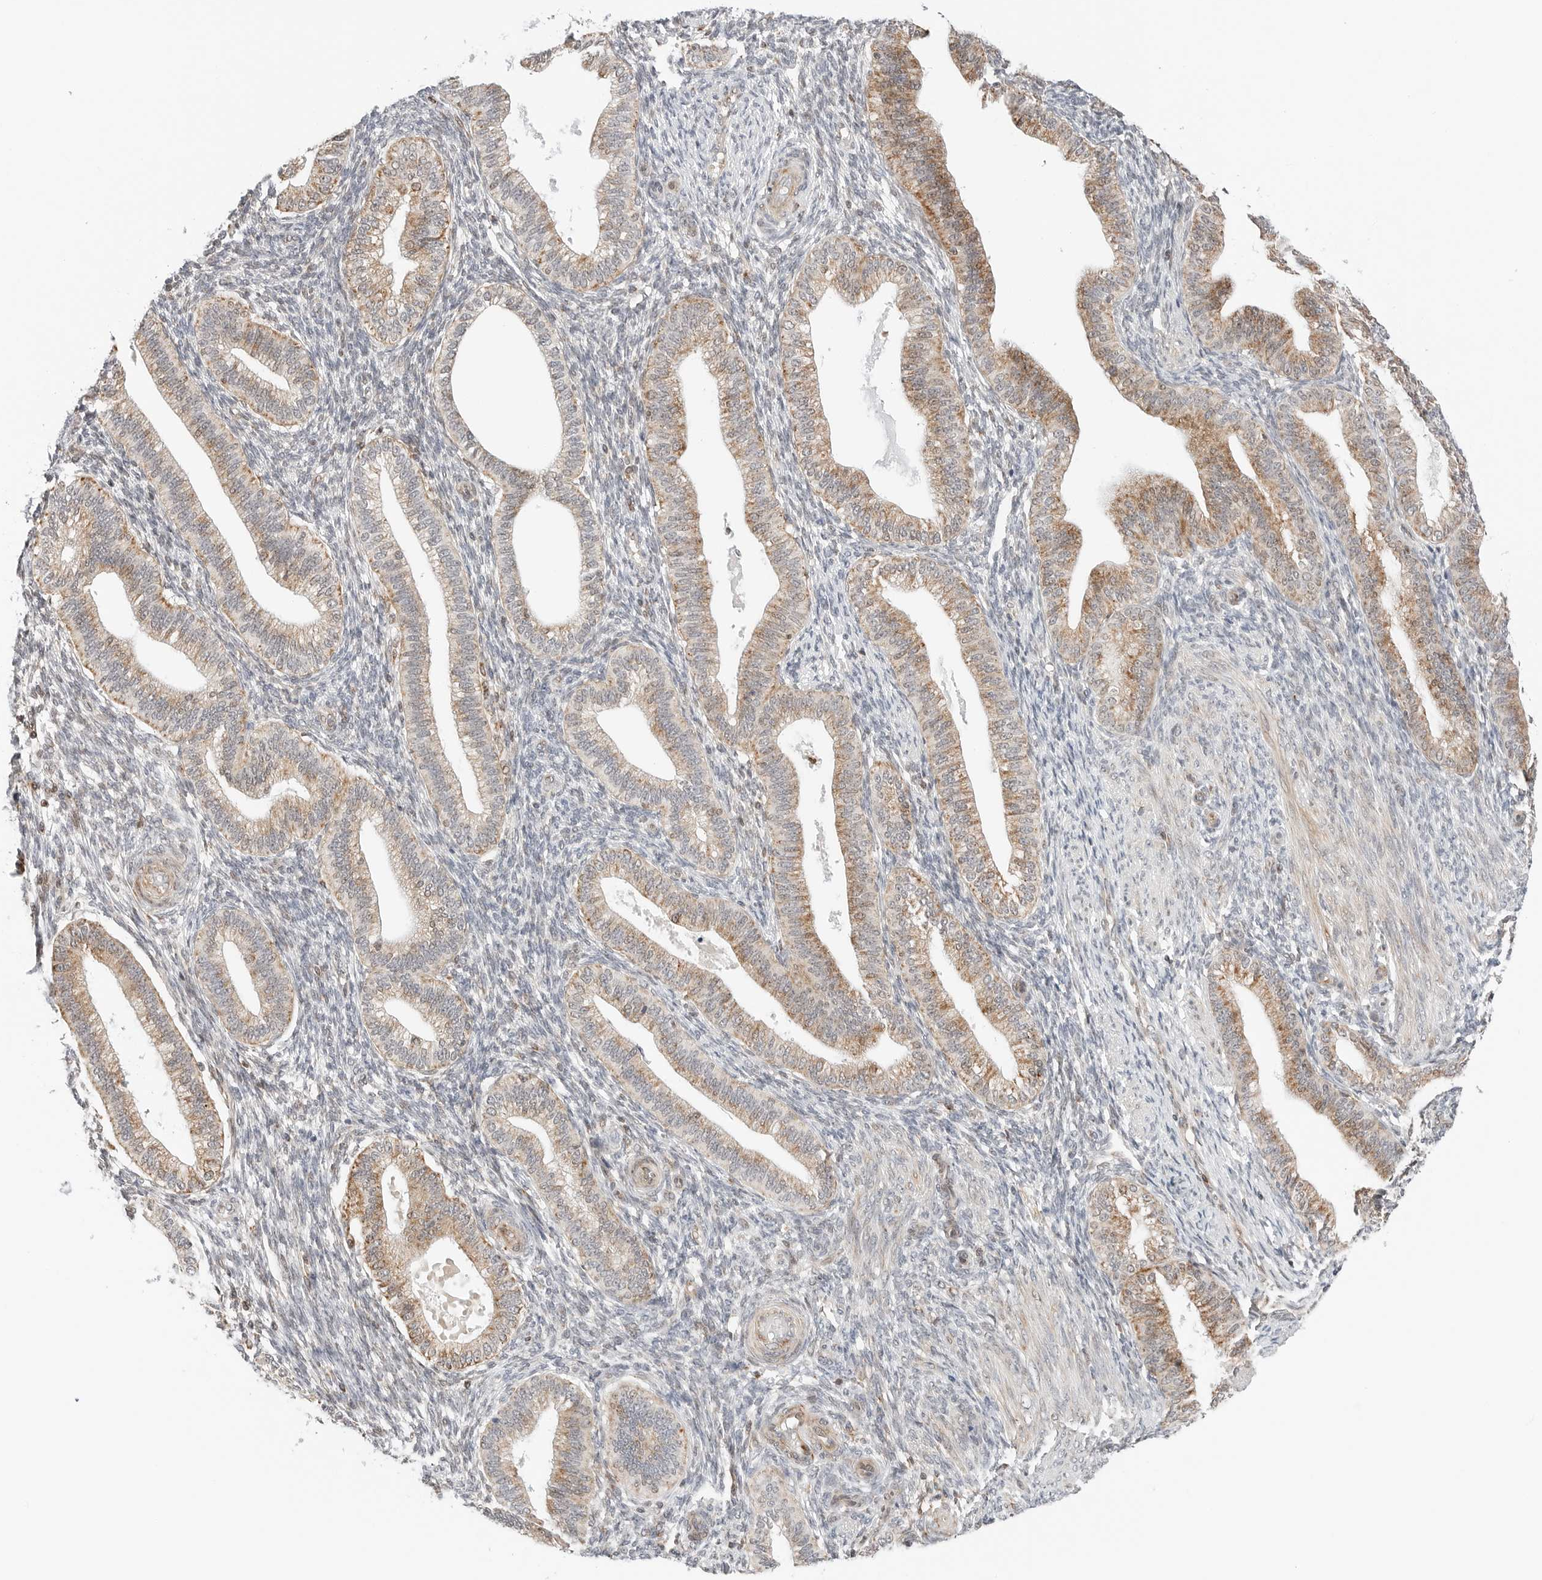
{"staining": {"intensity": "weak", "quantity": "25%-75%", "location": "cytoplasmic/membranous"}, "tissue": "endometrium", "cell_type": "Cells in endometrial stroma", "image_type": "normal", "snomed": [{"axis": "morphology", "description": "Normal tissue, NOS"}, {"axis": "topography", "description": "Endometrium"}], "caption": "Weak cytoplasmic/membranous expression is seen in approximately 25%-75% of cells in endometrial stroma in benign endometrium. The staining is performed using DAB brown chromogen to label protein expression. The nuclei are counter-stained blue using hematoxylin.", "gene": "DYRK4", "patient": {"sex": "female", "age": 39}}